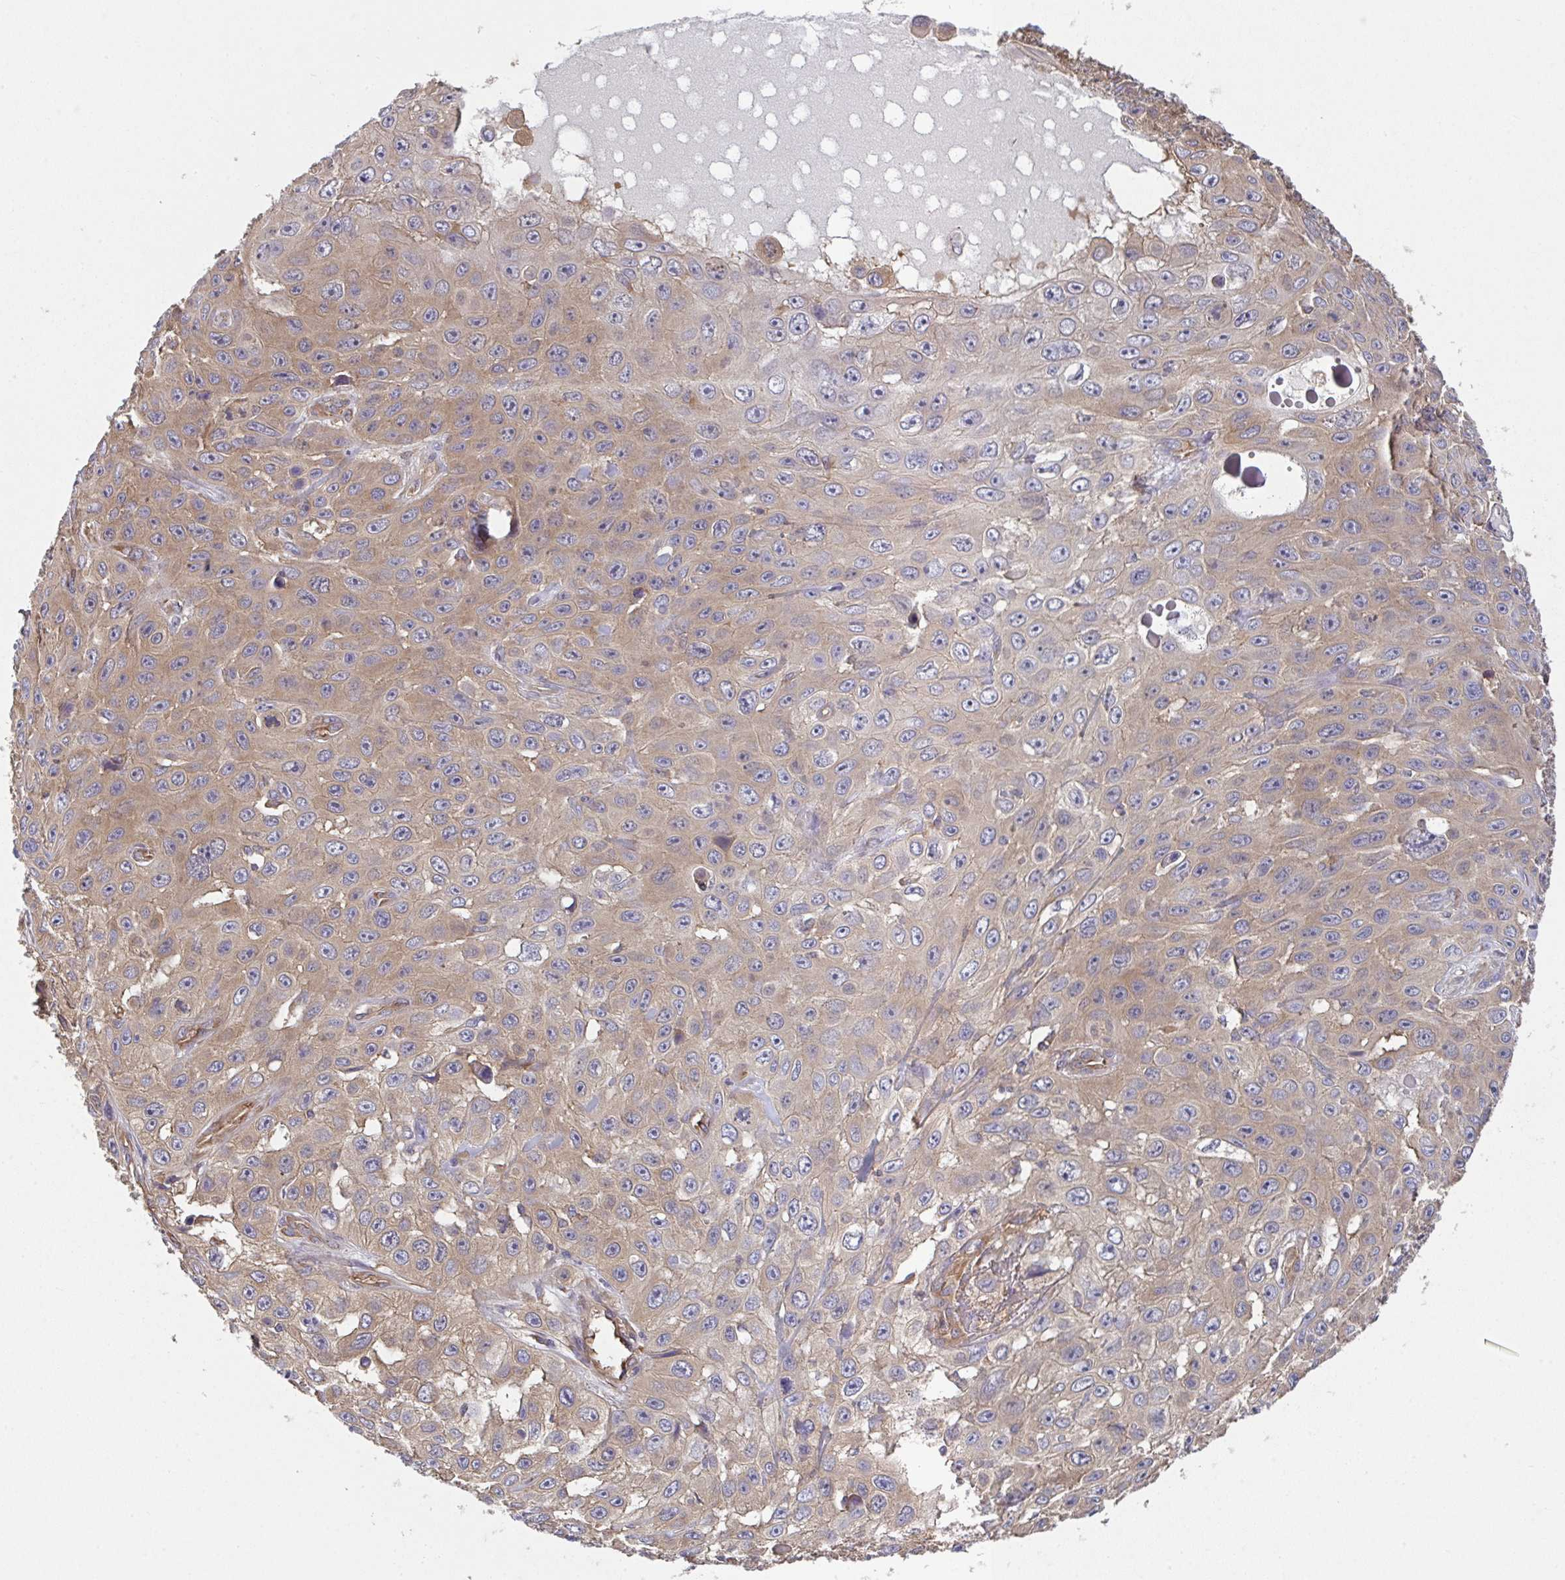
{"staining": {"intensity": "weak", "quantity": ">75%", "location": "cytoplasmic/membranous"}, "tissue": "skin cancer", "cell_type": "Tumor cells", "image_type": "cancer", "snomed": [{"axis": "morphology", "description": "Squamous cell carcinoma, NOS"}, {"axis": "topography", "description": "Skin"}], "caption": "Skin cancer (squamous cell carcinoma) stained with a protein marker exhibits weak staining in tumor cells.", "gene": "TMEM229A", "patient": {"sex": "male", "age": 82}}